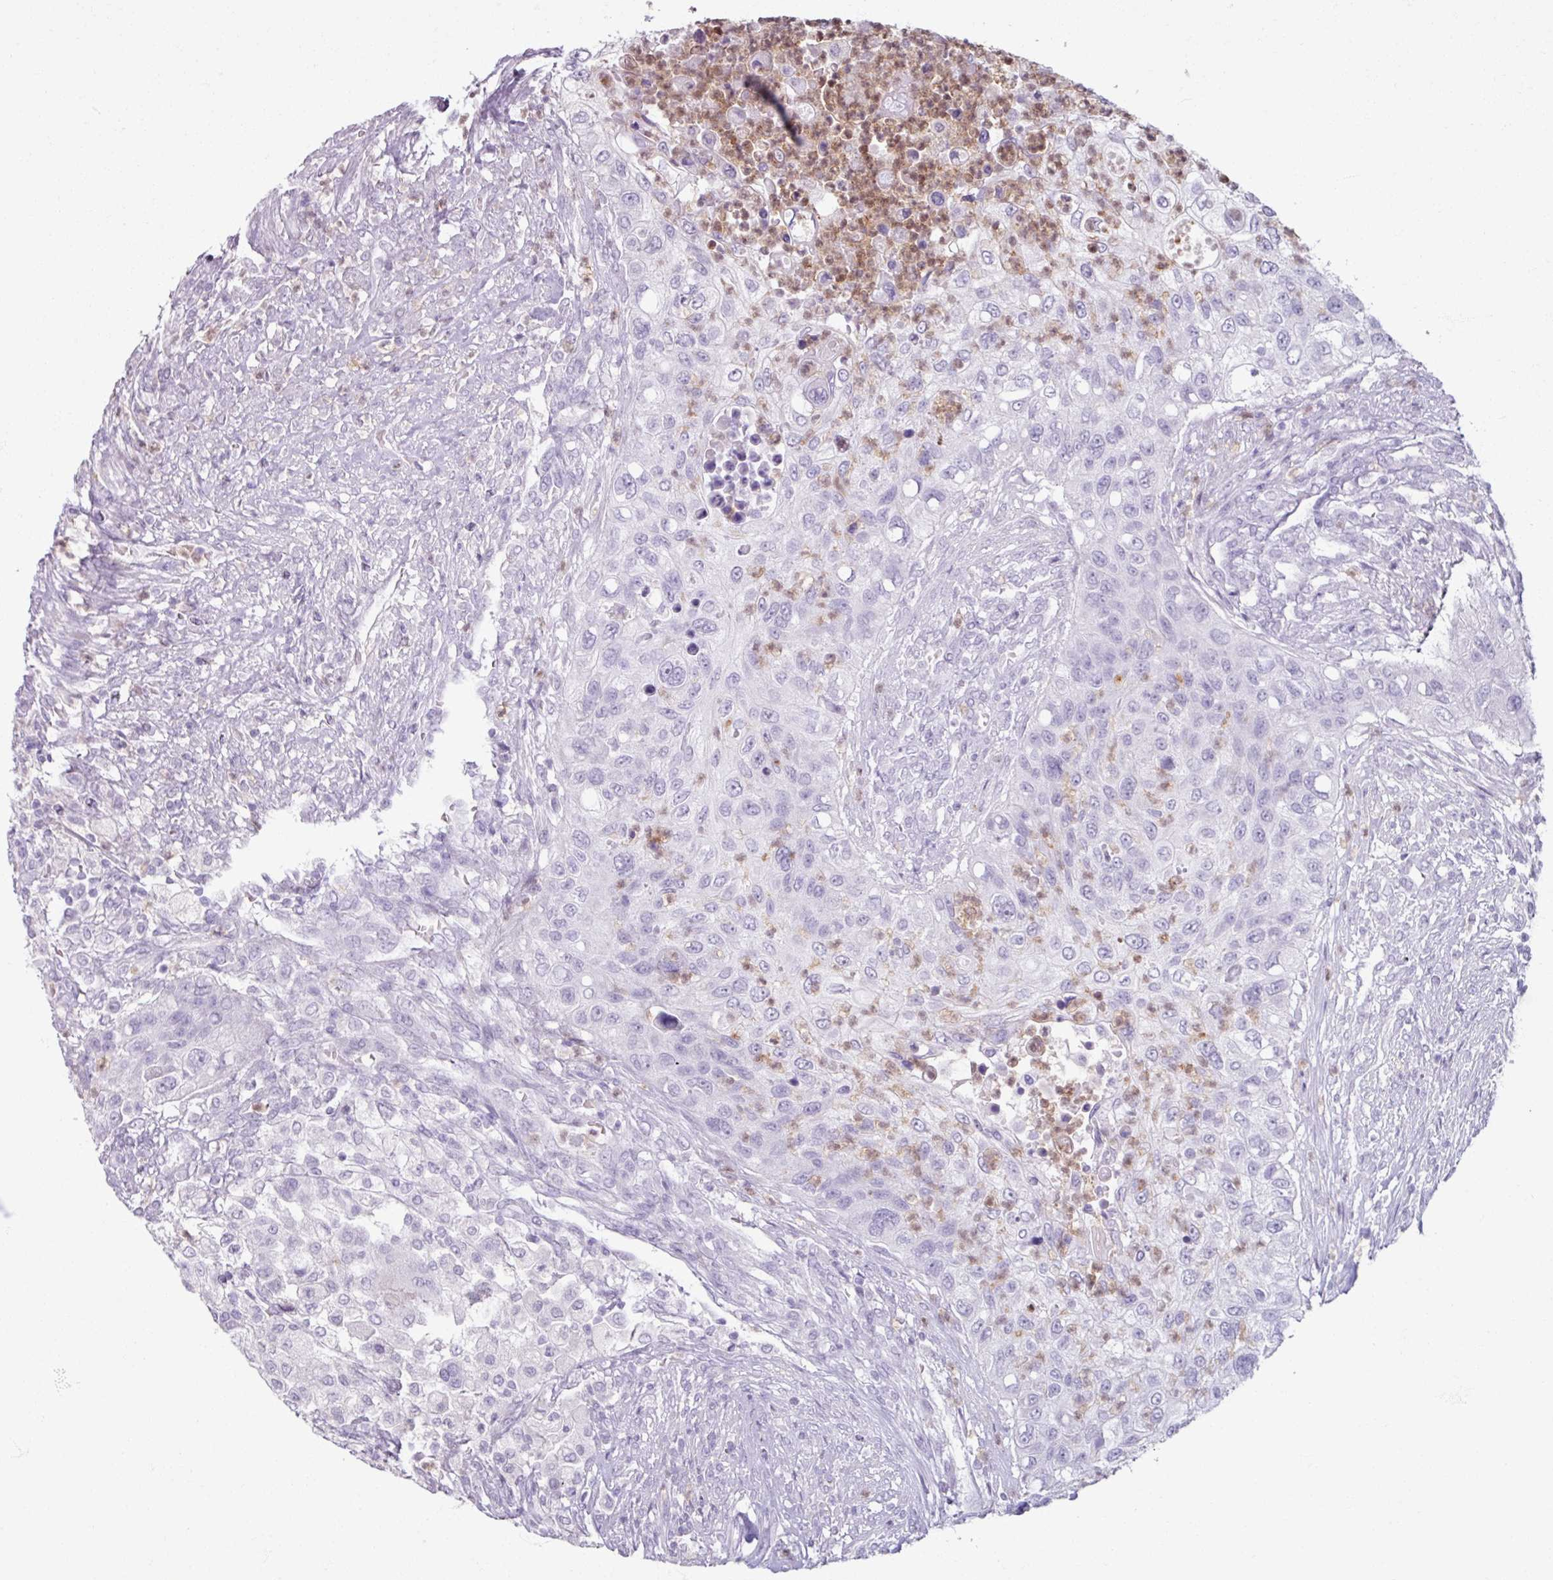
{"staining": {"intensity": "negative", "quantity": "none", "location": "none"}, "tissue": "urothelial cancer", "cell_type": "Tumor cells", "image_type": "cancer", "snomed": [{"axis": "morphology", "description": "Urothelial carcinoma, High grade"}, {"axis": "topography", "description": "Urinary bladder"}], "caption": "An image of human urothelial cancer is negative for staining in tumor cells. Nuclei are stained in blue.", "gene": "ARG1", "patient": {"sex": "female", "age": 60}}